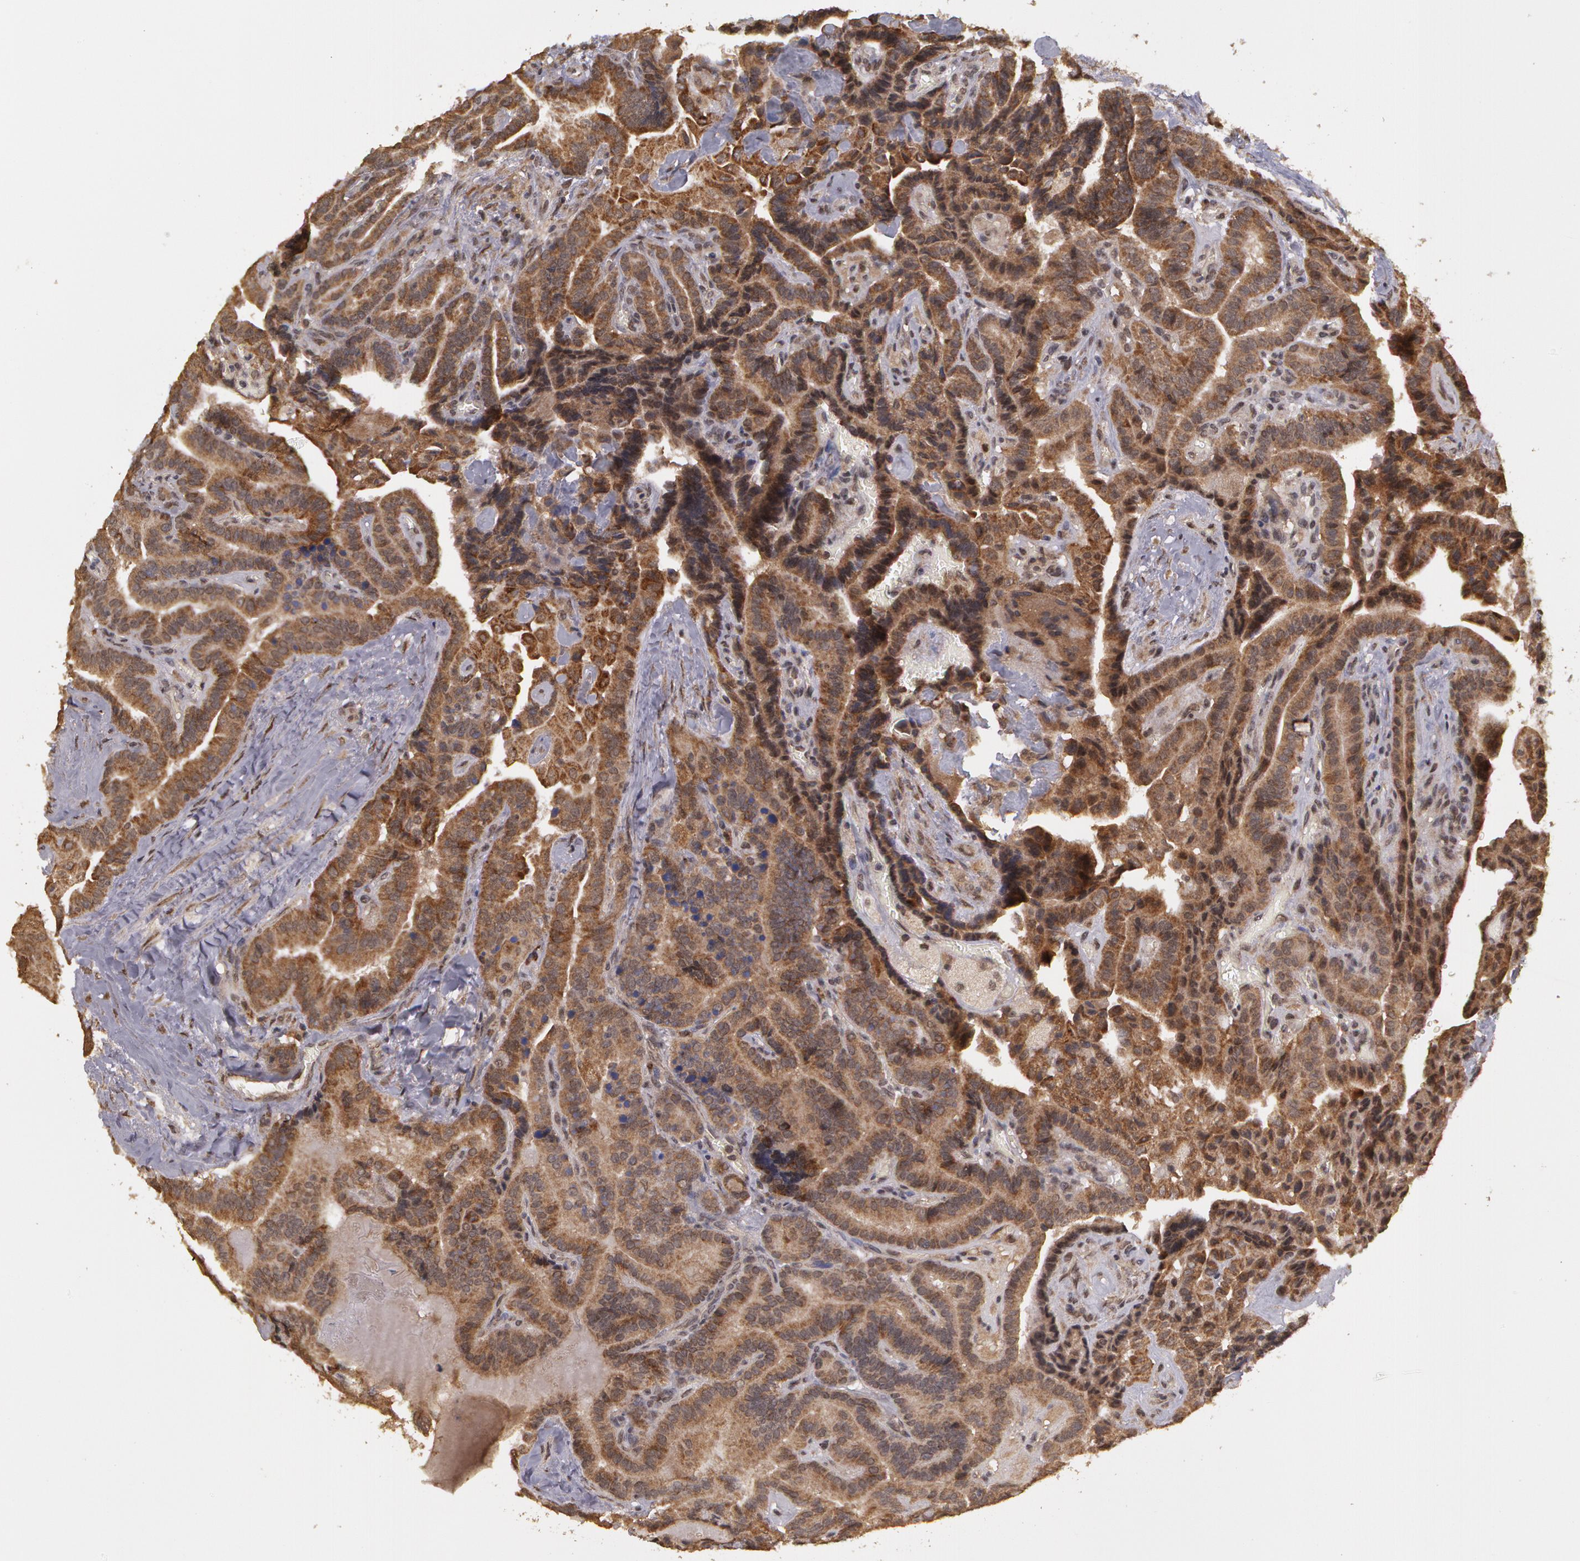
{"staining": {"intensity": "strong", "quantity": ">75%", "location": "cytoplasmic/membranous"}, "tissue": "thyroid cancer", "cell_type": "Tumor cells", "image_type": "cancer", "snomed": [{"axis": "morphology", "description": "Papillary adenocarcinoma, NOS"}, {"axis": "topography", "description": "Thyroid gland"}], "caption": "An immunohistochemistry image of neoplastic tissue is shown. Protein staining in brown shows strong cytoplasmic/membranous positivity in thyroid papillary adenocarcinoma within tumor cells. The staining was performed using DAB, with brown indicating positive protein expression. Nuclei are stained blue with hematoxylin.", "gene": "GLIS1", "patient": {"sex": "male", "age": 87}}